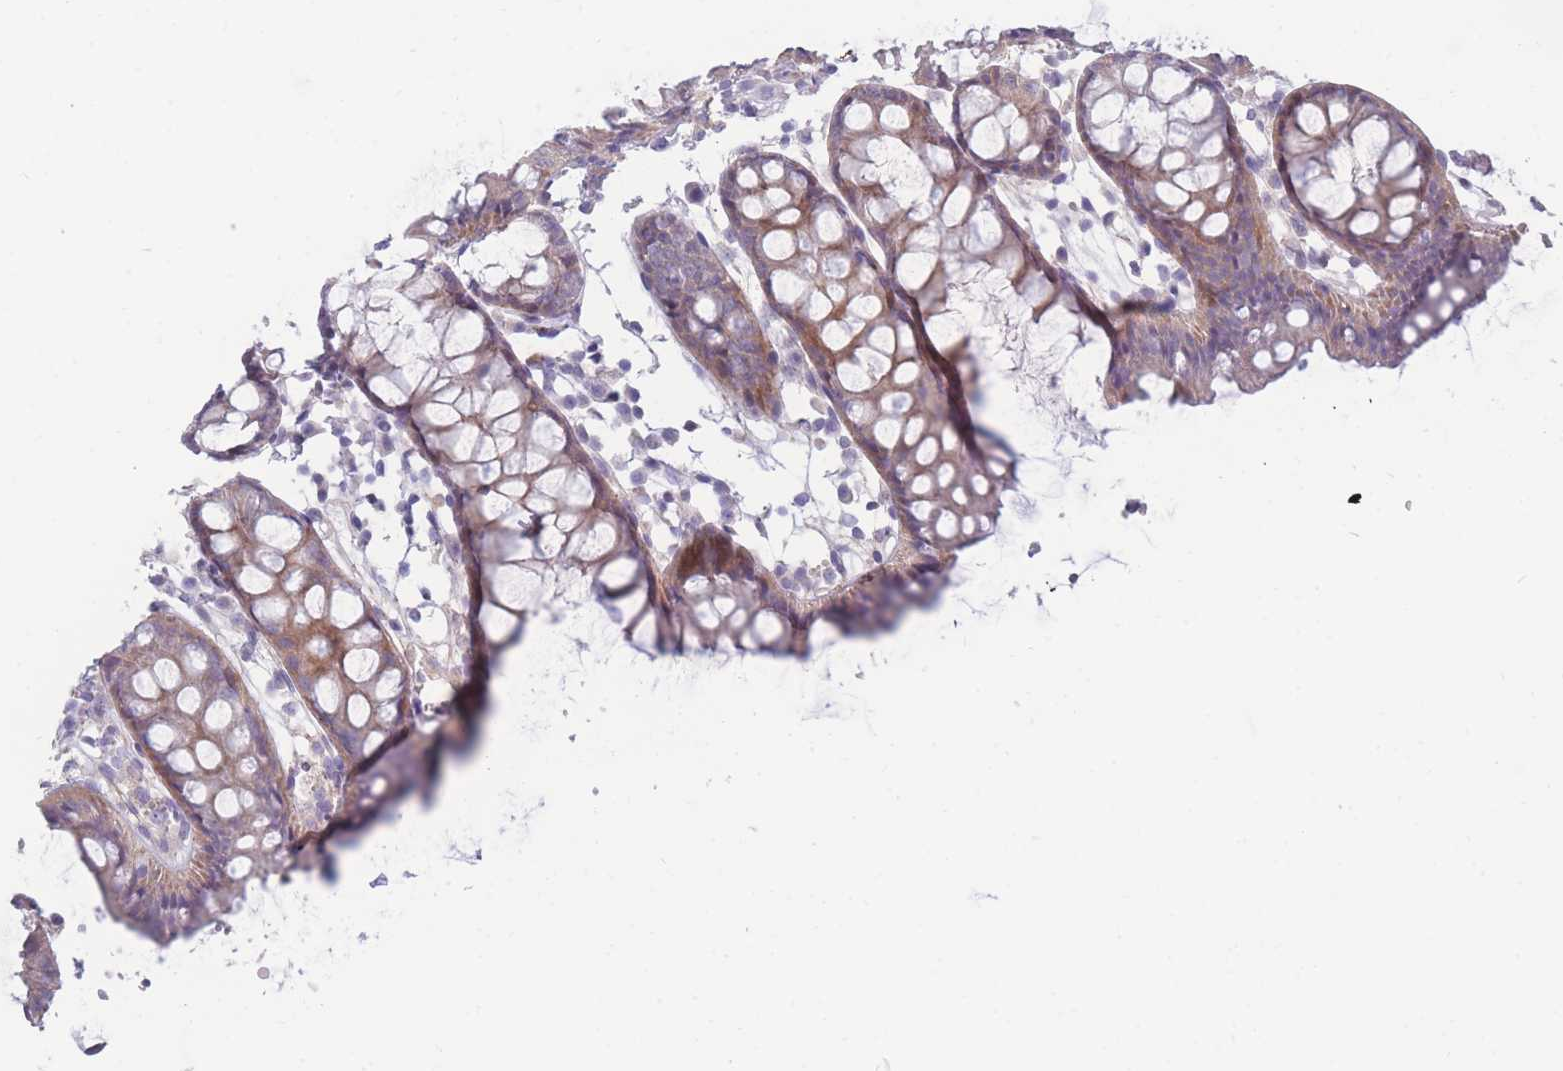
{"staining": {"intensity": "negative", "quantity": "none", "location": "none"}, "tissue": "colon", "cell_type": "Endothelial cells", "image_type": "normal", "snomed": [{"axis": "morphology", "description": "Normal tissue, NOS"}, {"axis": "topography", "description": "Colon"}], "caption": "The immunohistochemistry histopathology image has no significant positivity in endothelial cells of colon.", "gene": "PDE4A", "patient": {"sex": "female", "age": 84}}